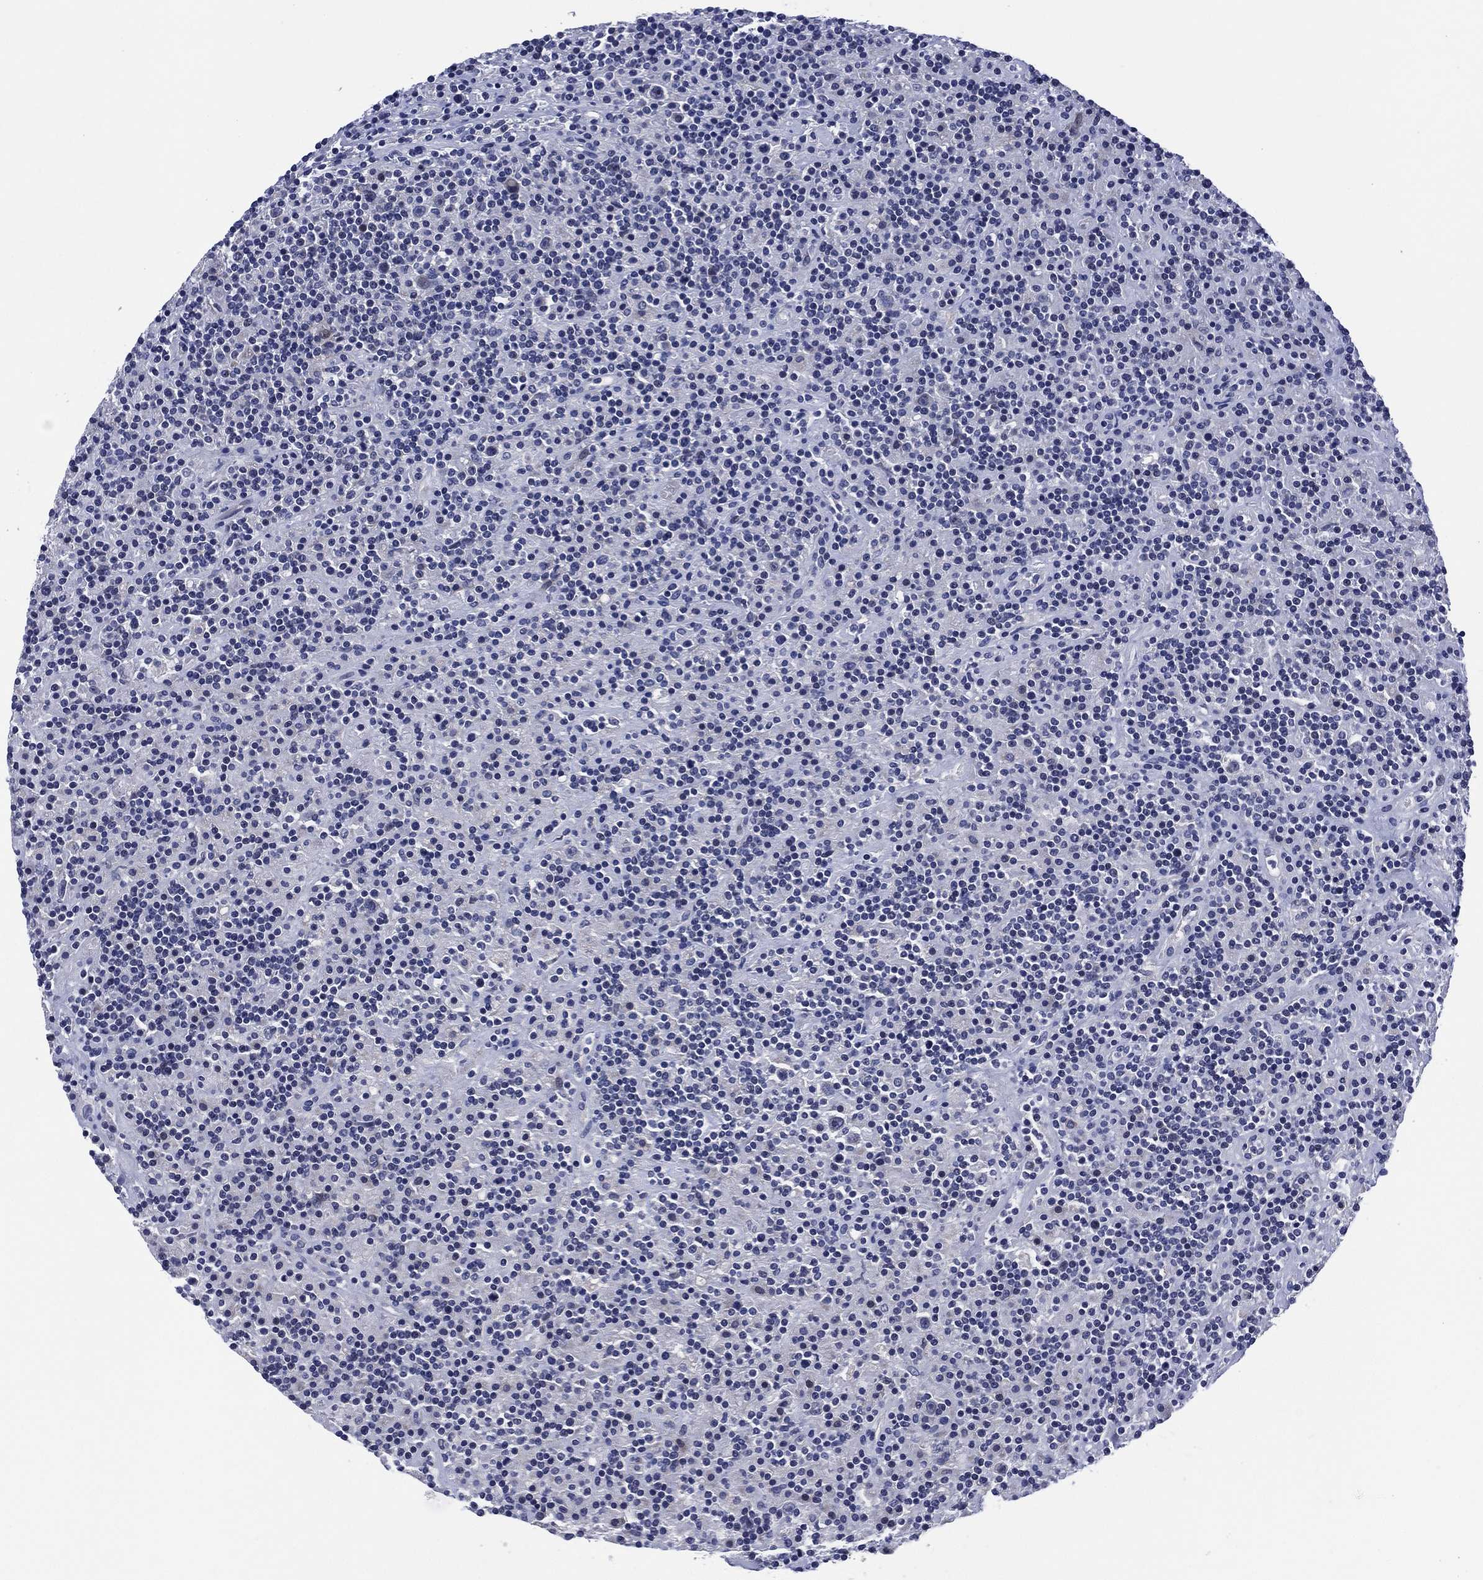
{"staining": {"intensity": "negative", "quantity": "none", "location": "none"}, "tissue": "lymphoma", "cell_type": "Tumor cells", "image_type": "cancer", "snomed": [{"axis": "morphology", "description": "Hodgkin's disease, NOS"}, {"axis": "topography", "description": "Lymph node"}], "caption": "Immunohistochemistry of human Hodgkin's disease displays no expression in tumor cells.", "gene": "CLIP3", "patient": {"sex": "male", "age": 70}}